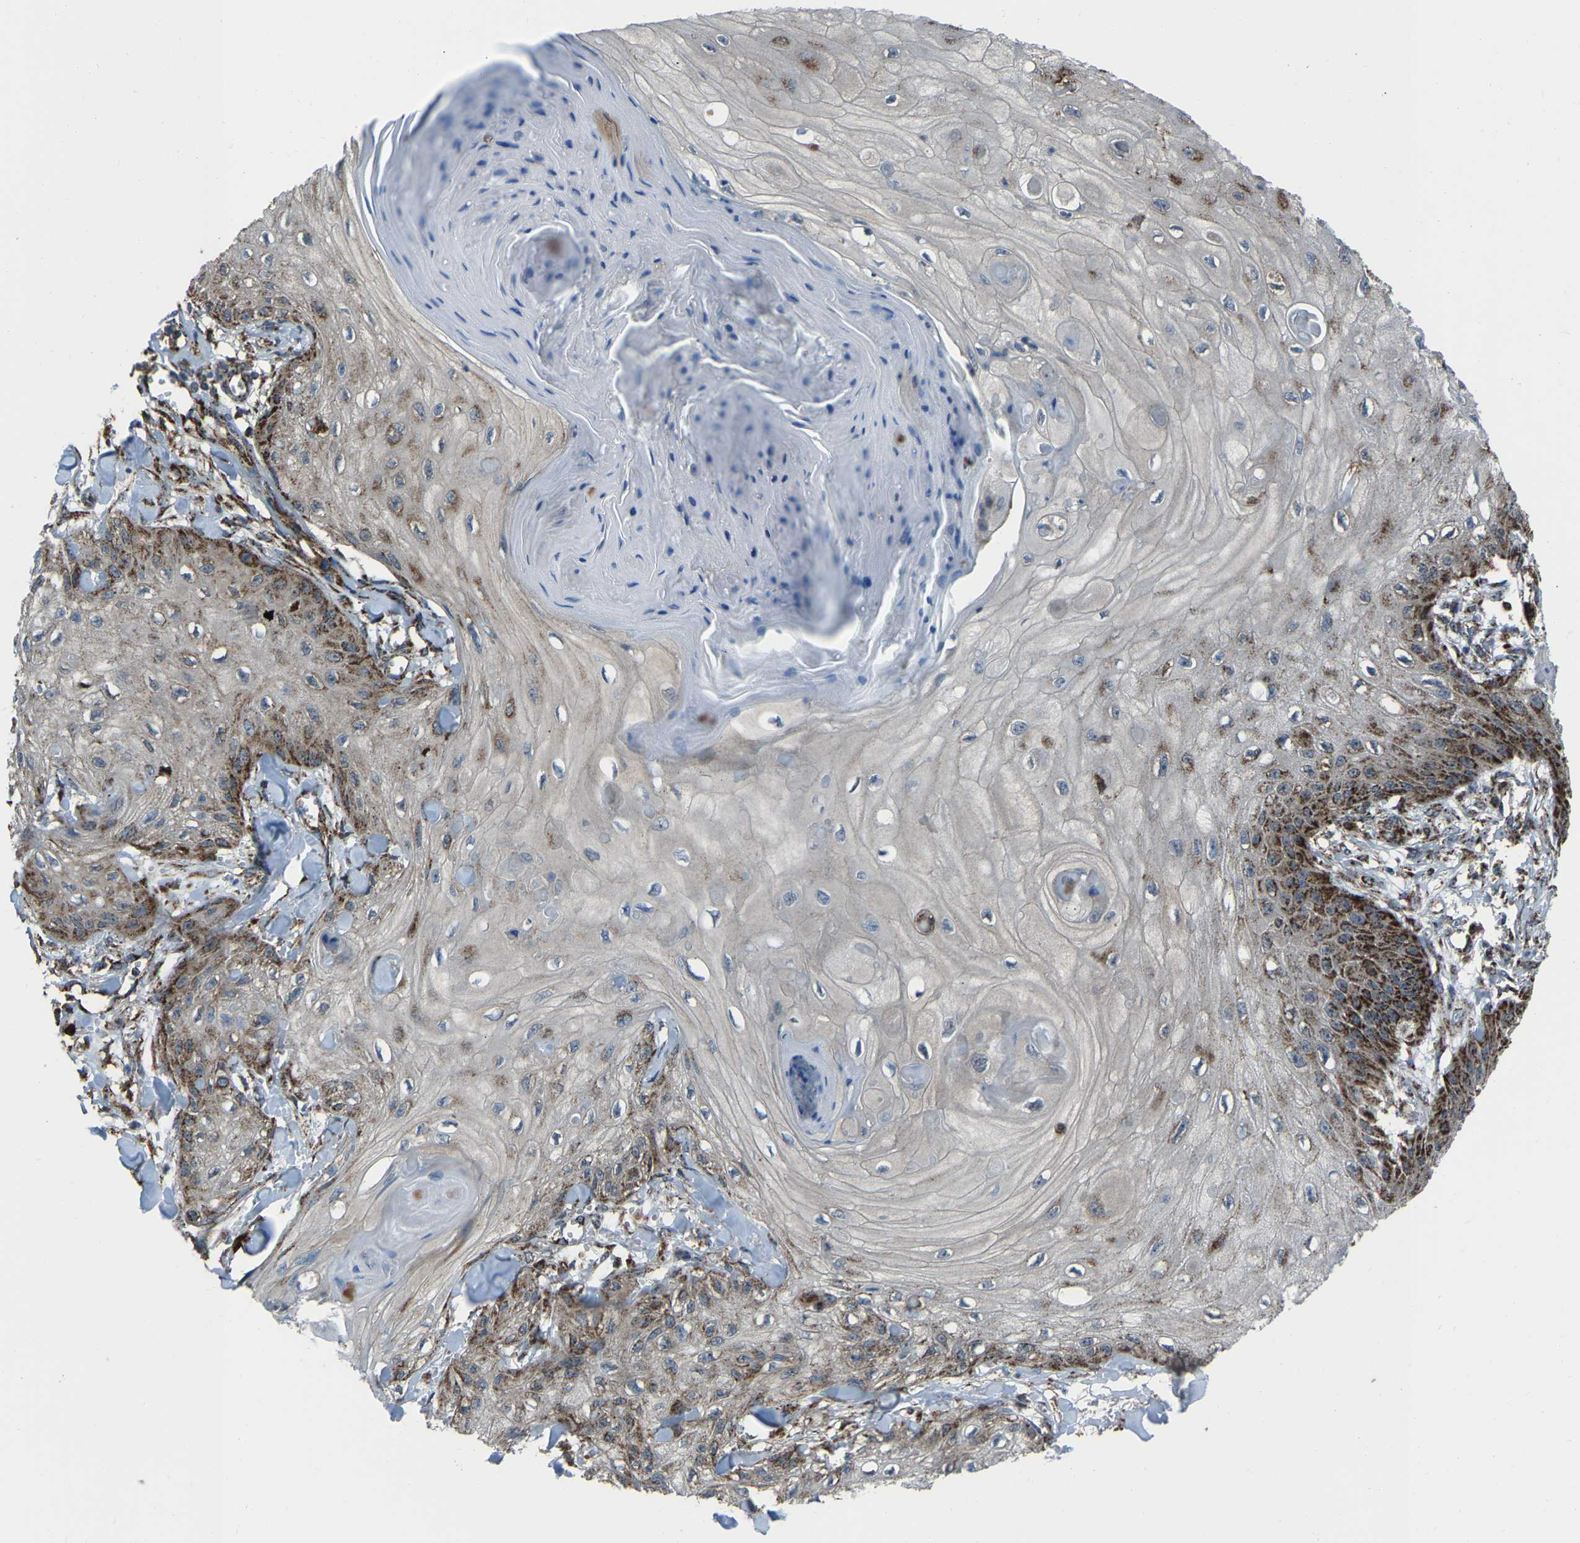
{"staining": {"intensity": "strong", "quantity": "<25%", "location": "cytoplasmic/membranous"}, "tissue": "skin cancer", "cell_type": "Tumor cells", "image_type": "cancer", "snomed": [{"axis": "morphology", "description": "Squamous cell carcinoma, NOS"}, {"axis": "topography", "description": "Skin"}], "caption": "This micrograph reveals IHC staining of human skin cancer, with medium strong cytoplasmic/membranous expression in about <25% of tumor cells.", "gene": "AKR1A1", "patient": {"sex": "male", "age": 74}}